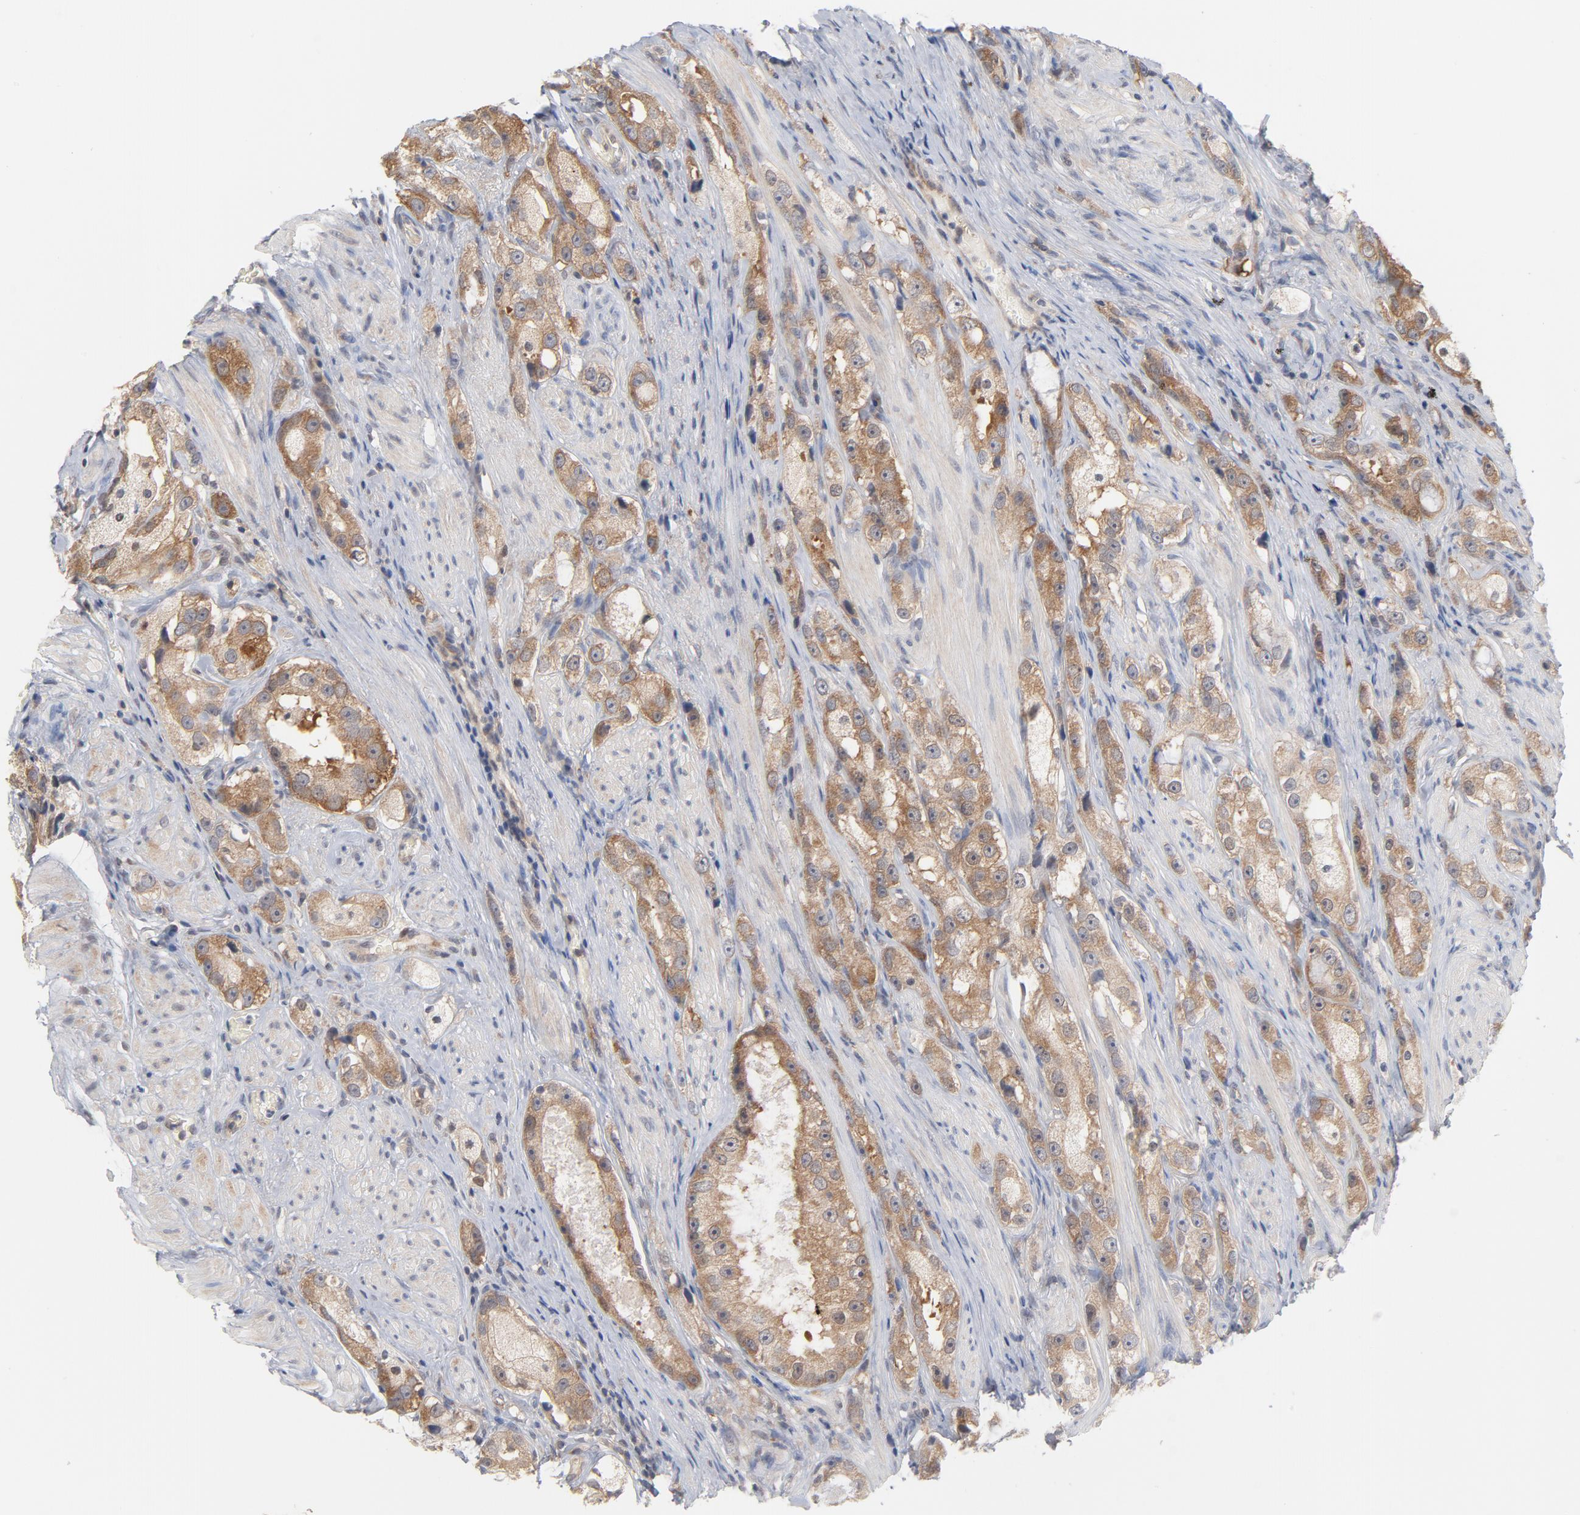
{"staining": {"intensity": "moderate", "quantity": ">75%", "location": "cytoplasmic/membranous"}, "tissue": "prostate cancer", "cell_type": "Tumor cells", "image_type": "cancer", "snomed": [{"axis": "morphology", "description": "Adenocarcinoma, High grade"}, {"axis": "topography", "description": "Prostate"}], "caption": "Tumor cells demonstrate moderate cytoplasmic/membranous staining in about >75% of cells in adenocarcinoma (high-grade) (prostate).", "gene": "UBL4A", "patient": {"sex": "male", "age": 63}}